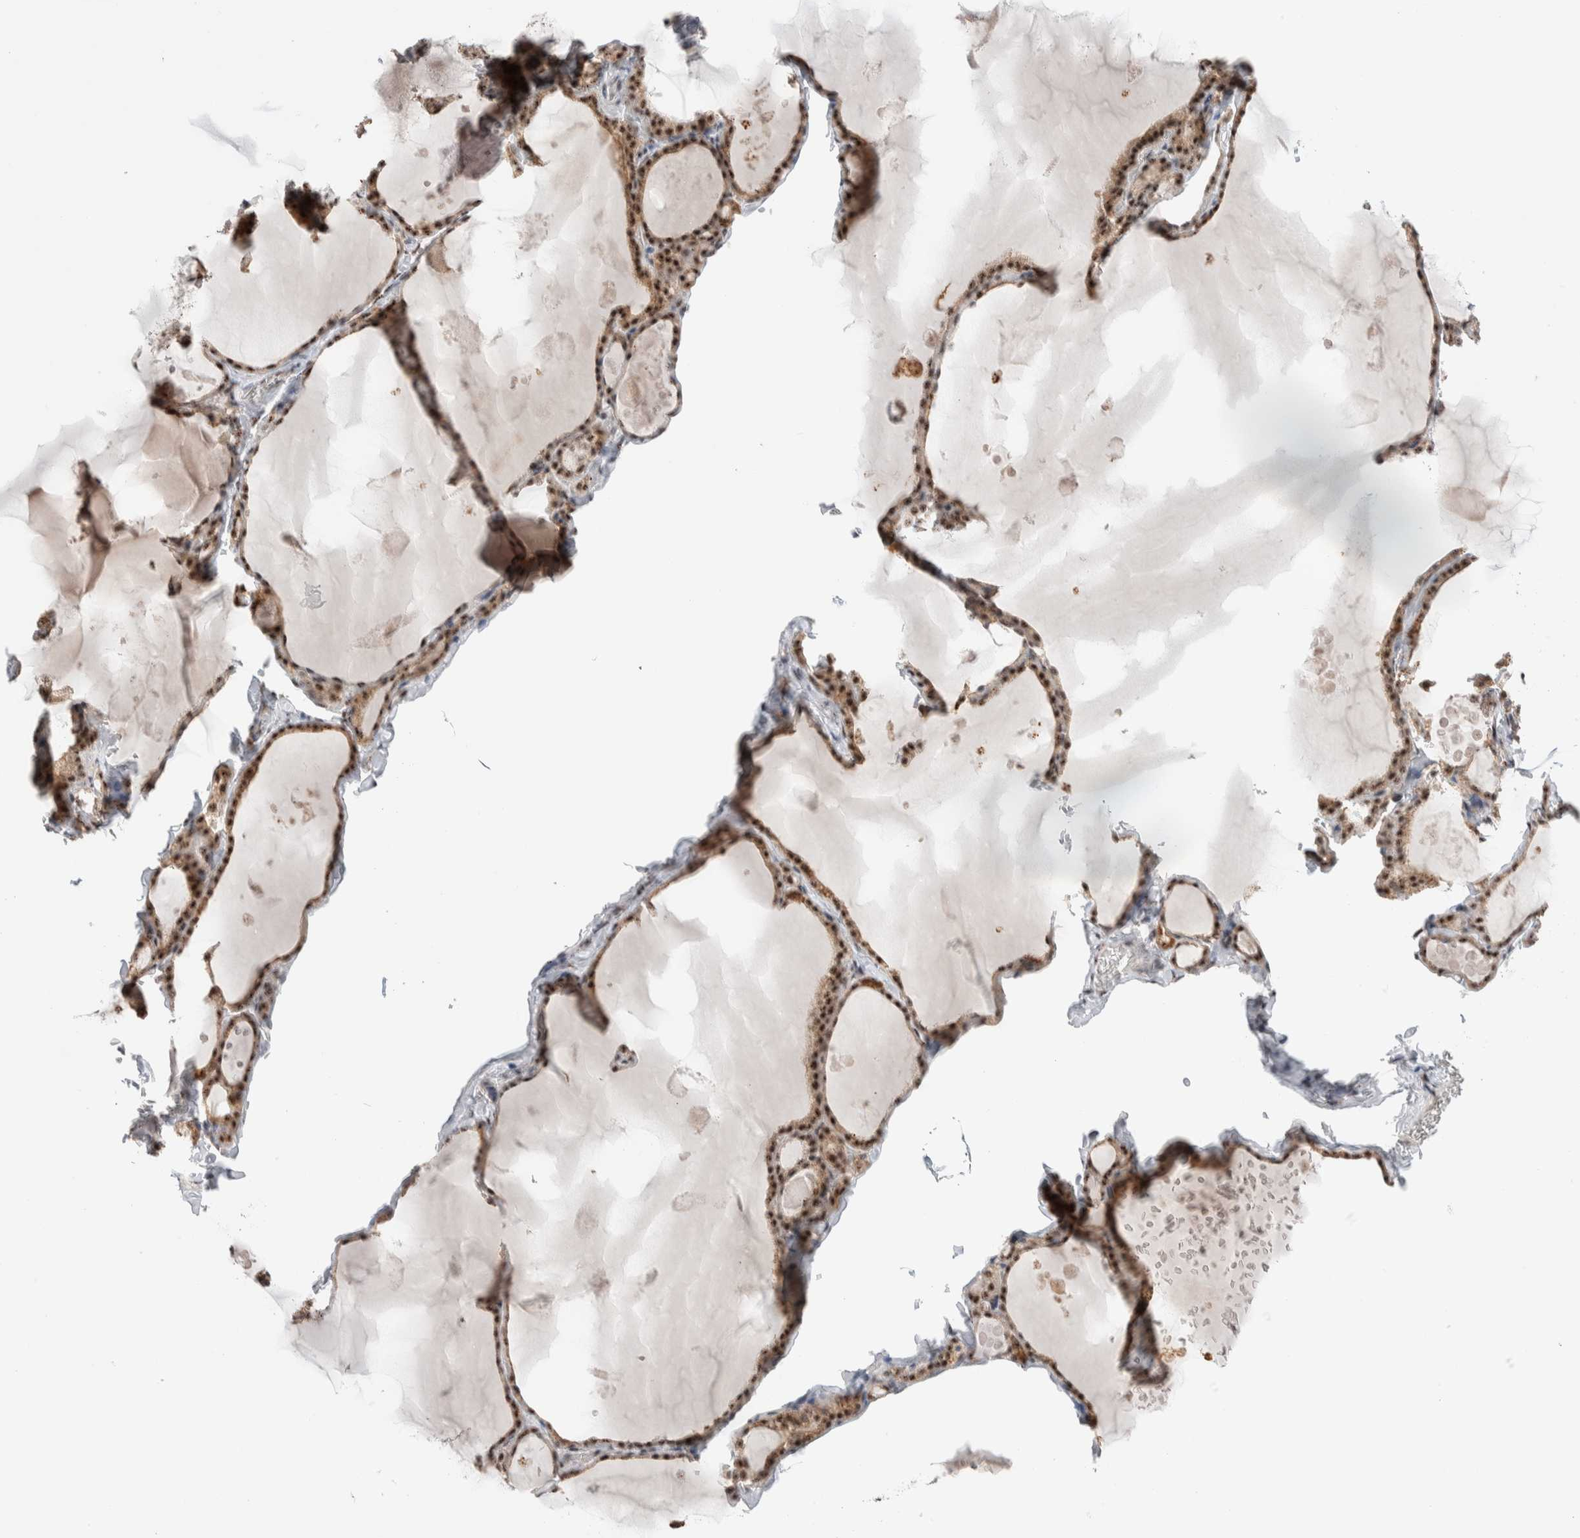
{"staining": {"intensity": "moderate", "quantity": ">75%", "location": "cytoplasmic/membranous,nuclear"}, "tissue": "thyroid gland", "cell_type": "Glandular cells", "image_type": "normal", "snomed": [{"axis": "morphology", "description": "Normal tissue, NOS"}, {"axis": "topography", "description": "Thyroid gland"}], "caption": "Immunohistochemical staining of unremarkable human thyroid gland shows >75% levels of moderate cytoplasmic/membranous,nuclear protein staining in approximately >75% of glandular cells.", "gene": "ZNF695", "patient": {"sex": "male", "age": 56}}